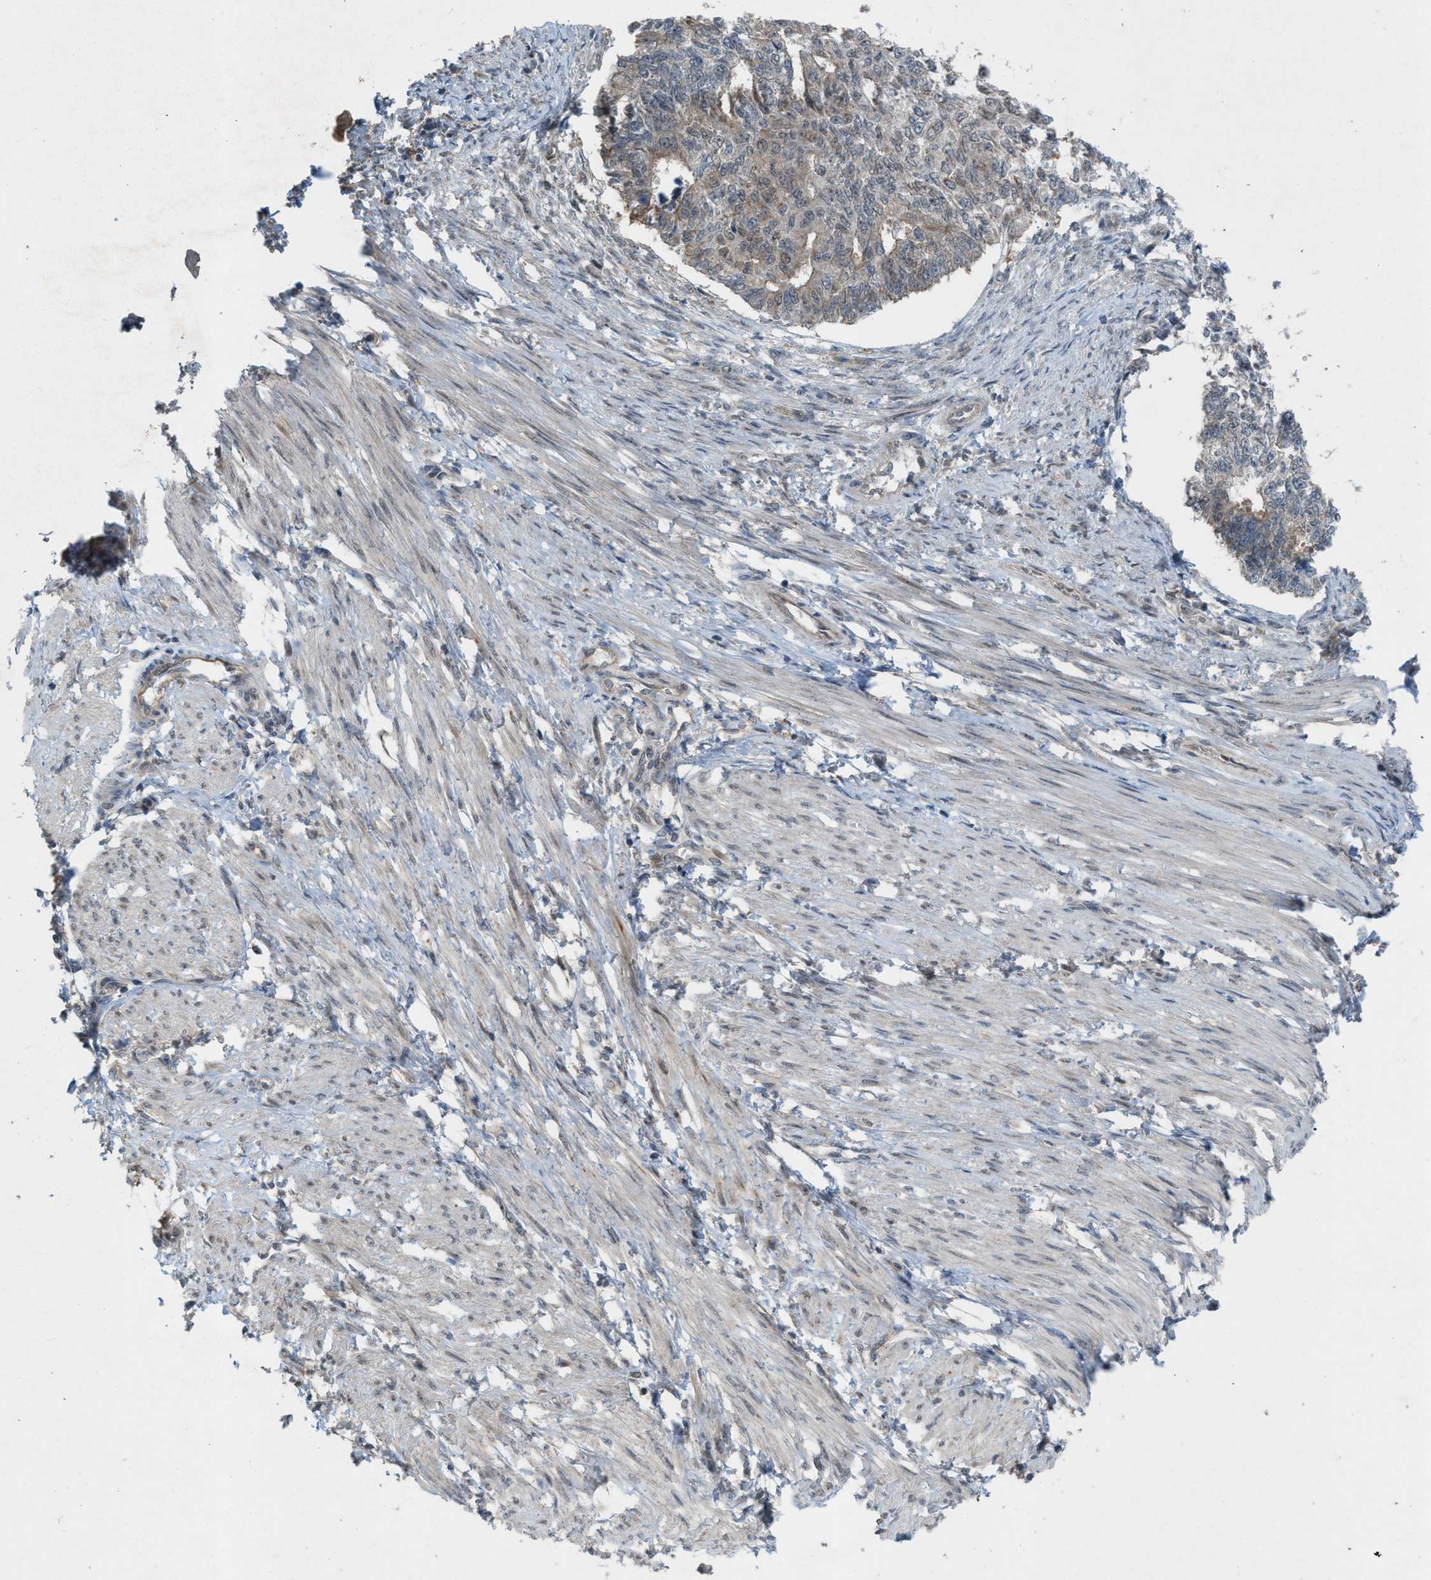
{"staining": {"intensity": "weak", "quantity": "<25%", "location": "cytoplasmic/membranous"}, "tissue": "endometrial cancer", "cell_type": "Tumor cells", "image_type": "cancer", "snomed": [{"axis": "morphology", "description": "Adenocarcinoma, NOS"}, {"axis": "topography", "description": "Endometrium"}], "caption": "Endometrial cancer (adenocarcinoma) was stained to show a protein in brown. There is no significant staining in tumor cells.", "gene": "PLAA", "patient": {"sex": "female", "age": 32}}